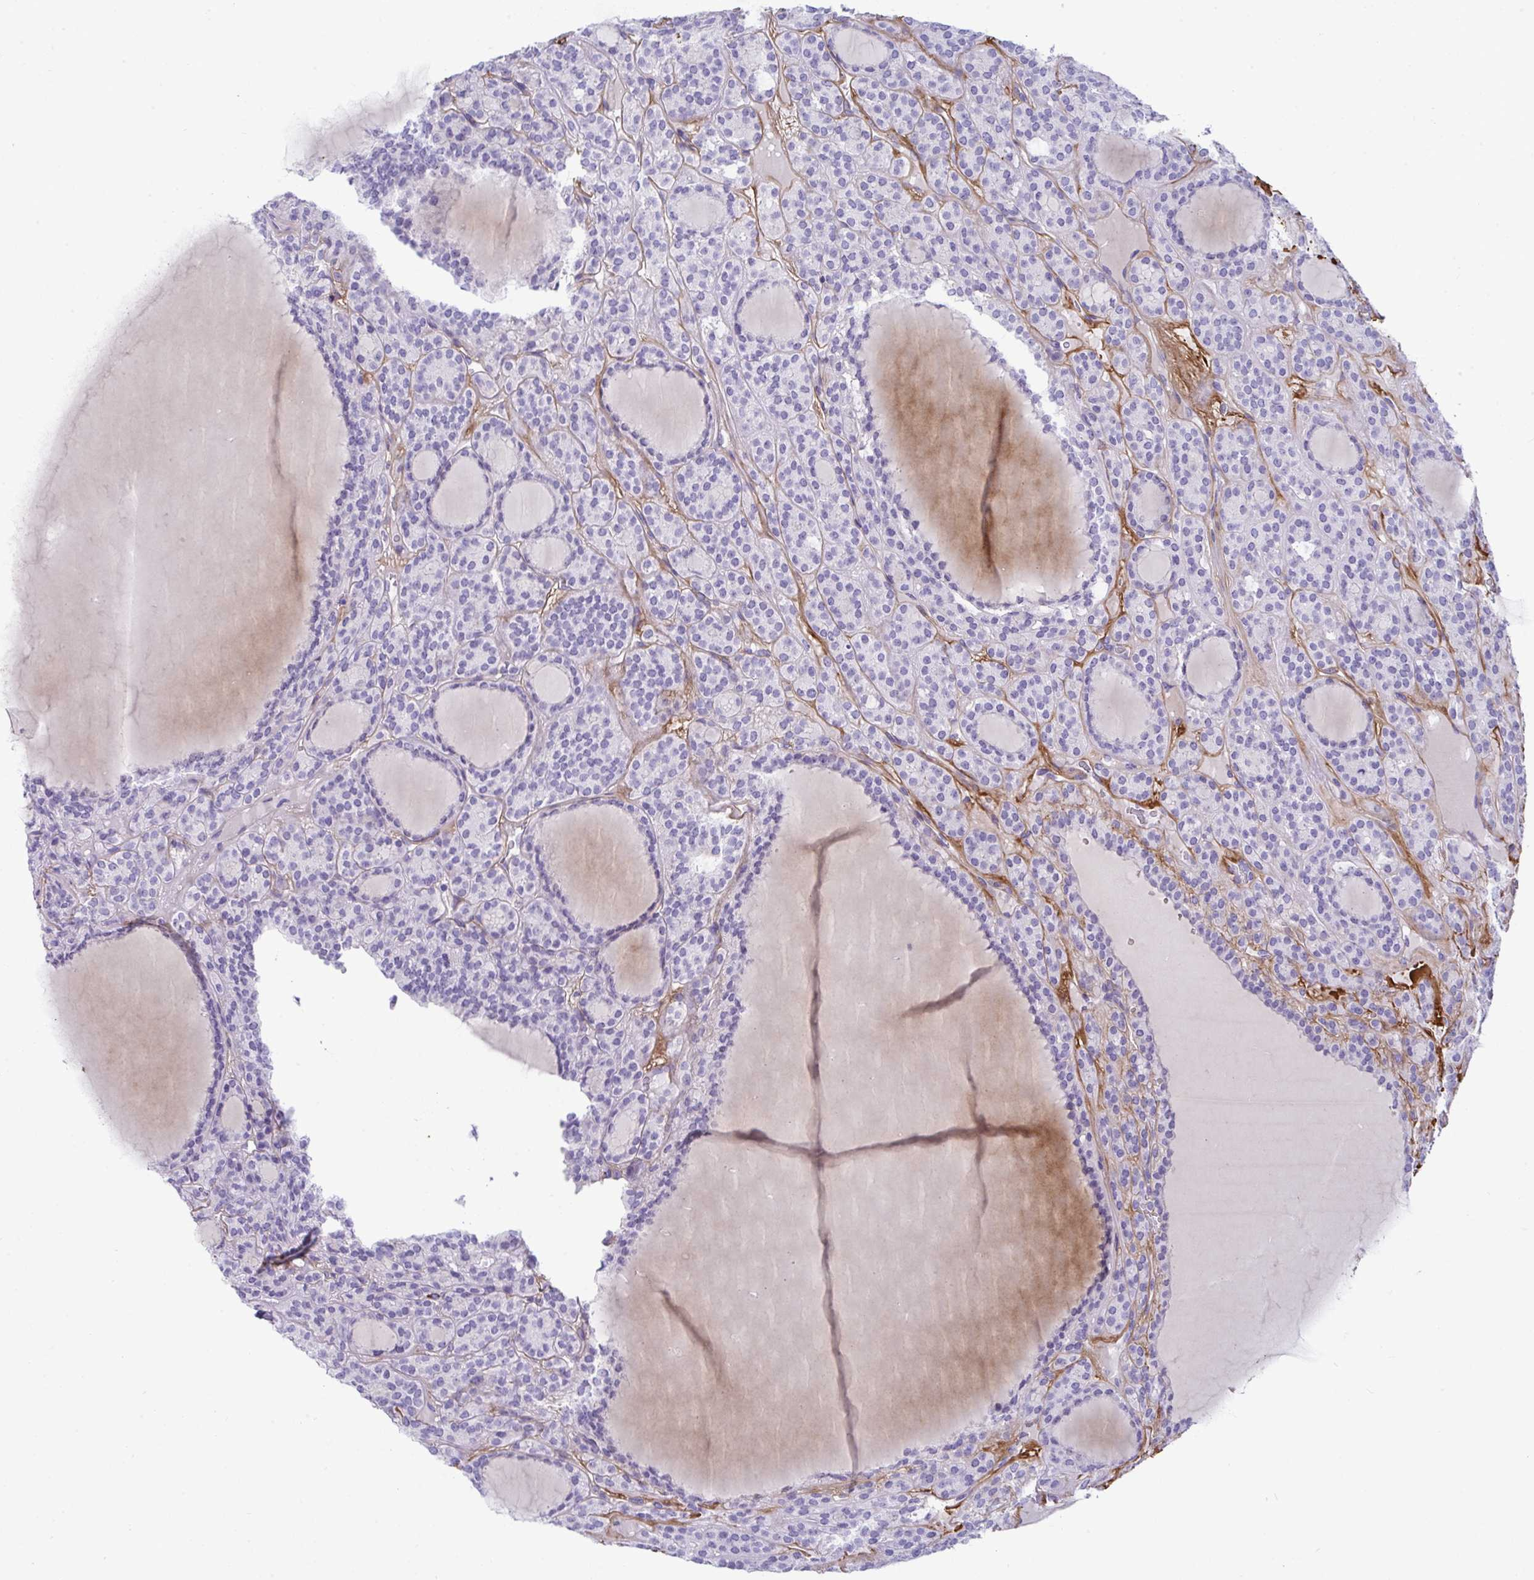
{"staining": {"intensity": "negative", "quantity": "none", "location": "none"}, "tissue": "thyroid cancer", "cell_type": "Tumor cells", "image_type": "cancer", "snomed": [{"axis": "morphology", "description": "Follicular adenoma carcinoma, NOS"}, {"axis": "topography", "description": "Thyroid gland"}], "caption": "A photomicrograph of human thyroid follicular adenoma carcinoma is negative for staining in tumor cells.", "gene": "LHFPL6", "patient": {"sex": "female", "age": 63}}